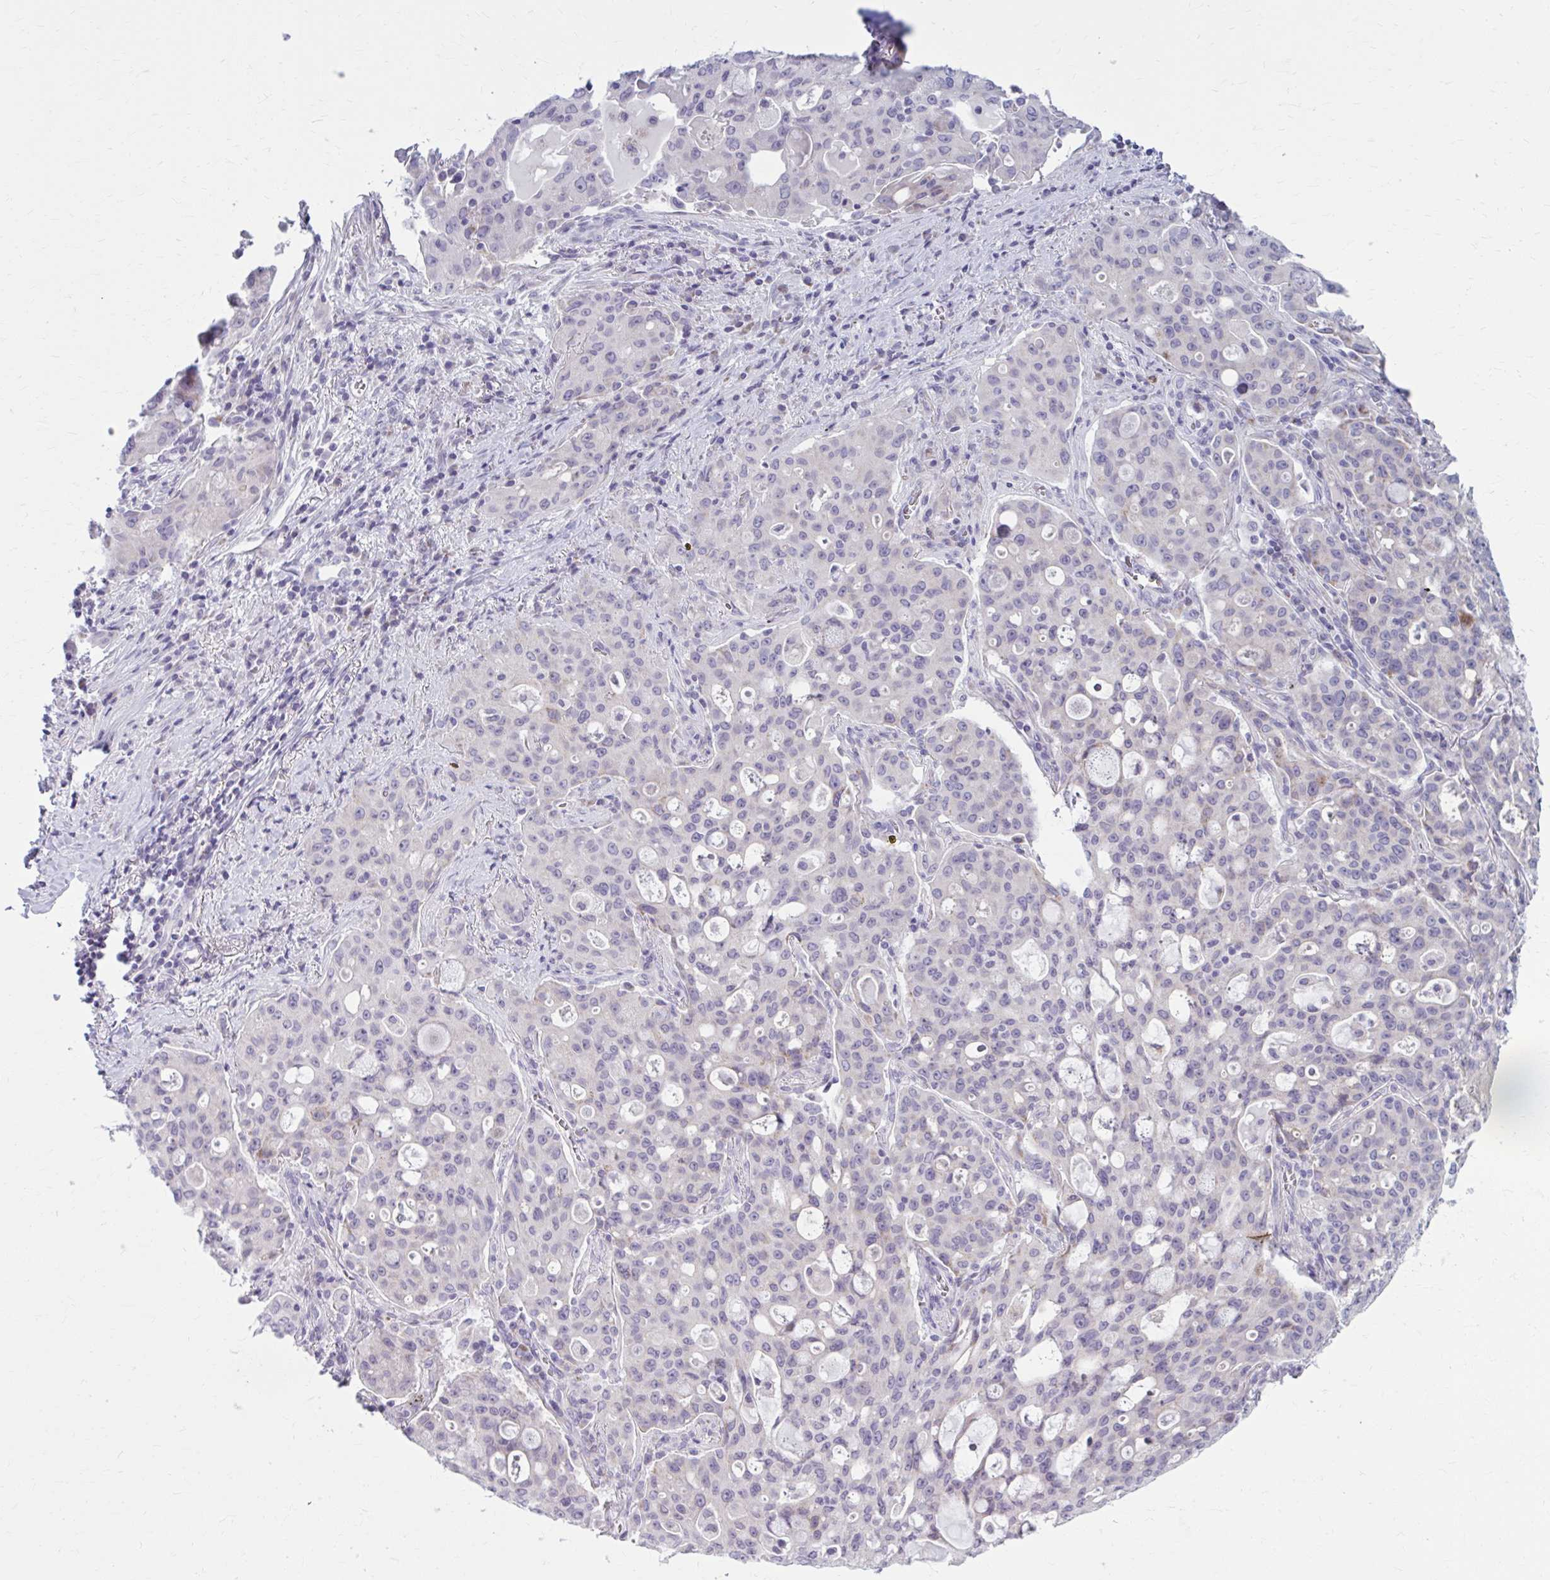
{"staining": {"intensity": "negative", "quantity": "none", "location": "none"}, "tissue": "lung cancer", "cell_type": "Tumor cells", "image_type": "cancer", "snomed": [{"axis": "morphology", "description": "Adenocarcinoma, NOS"}, {"axis": "topography", "description": "Lung"}], "caption": "A micrograph of human lung adenocarcinoma is negative for staining in tumor cells.", "gene": "MSMO1", "patient": {"sex": "female", "age": 44}}